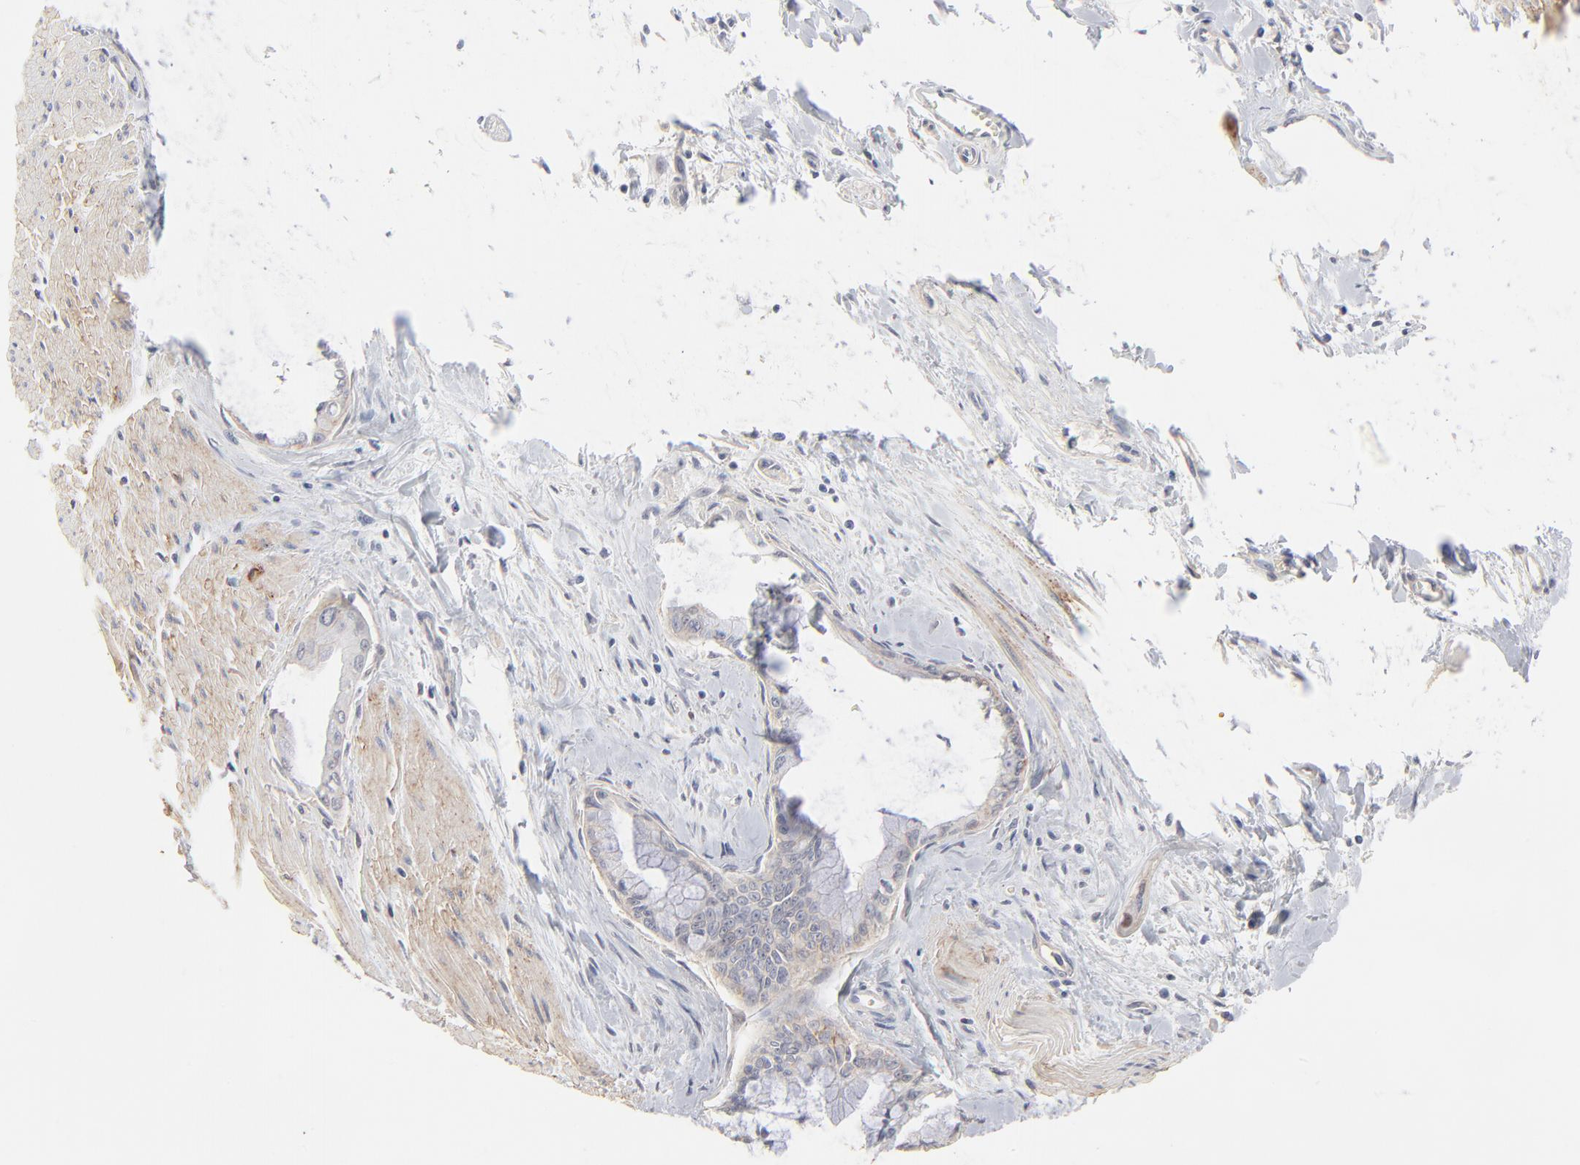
{"staining": {"intensity": "moderate", "quantity": "25%-75%", "location": "cytoplasmic/membranous"}, "tissue": "pancreatic cancer", "cell_type": "Tumor cells", "image_type": "cancer", "snomed": [{"axis": "morphology", "description": "Adenocarcinoma, NOS"}, {"axis": "topography", "description": "Pancreas"}], "caption": "Immunohistochemistry histopathology image of adenocarcinoma (pancreatic) stained for a protein (brown), which reveals medium levels of moderate cytoplasmic/membranous positivity in approximately 25%-75% of tumor cells.", "gene": "SLC16A1", "patient": {"sex": "male", "age": 59}}